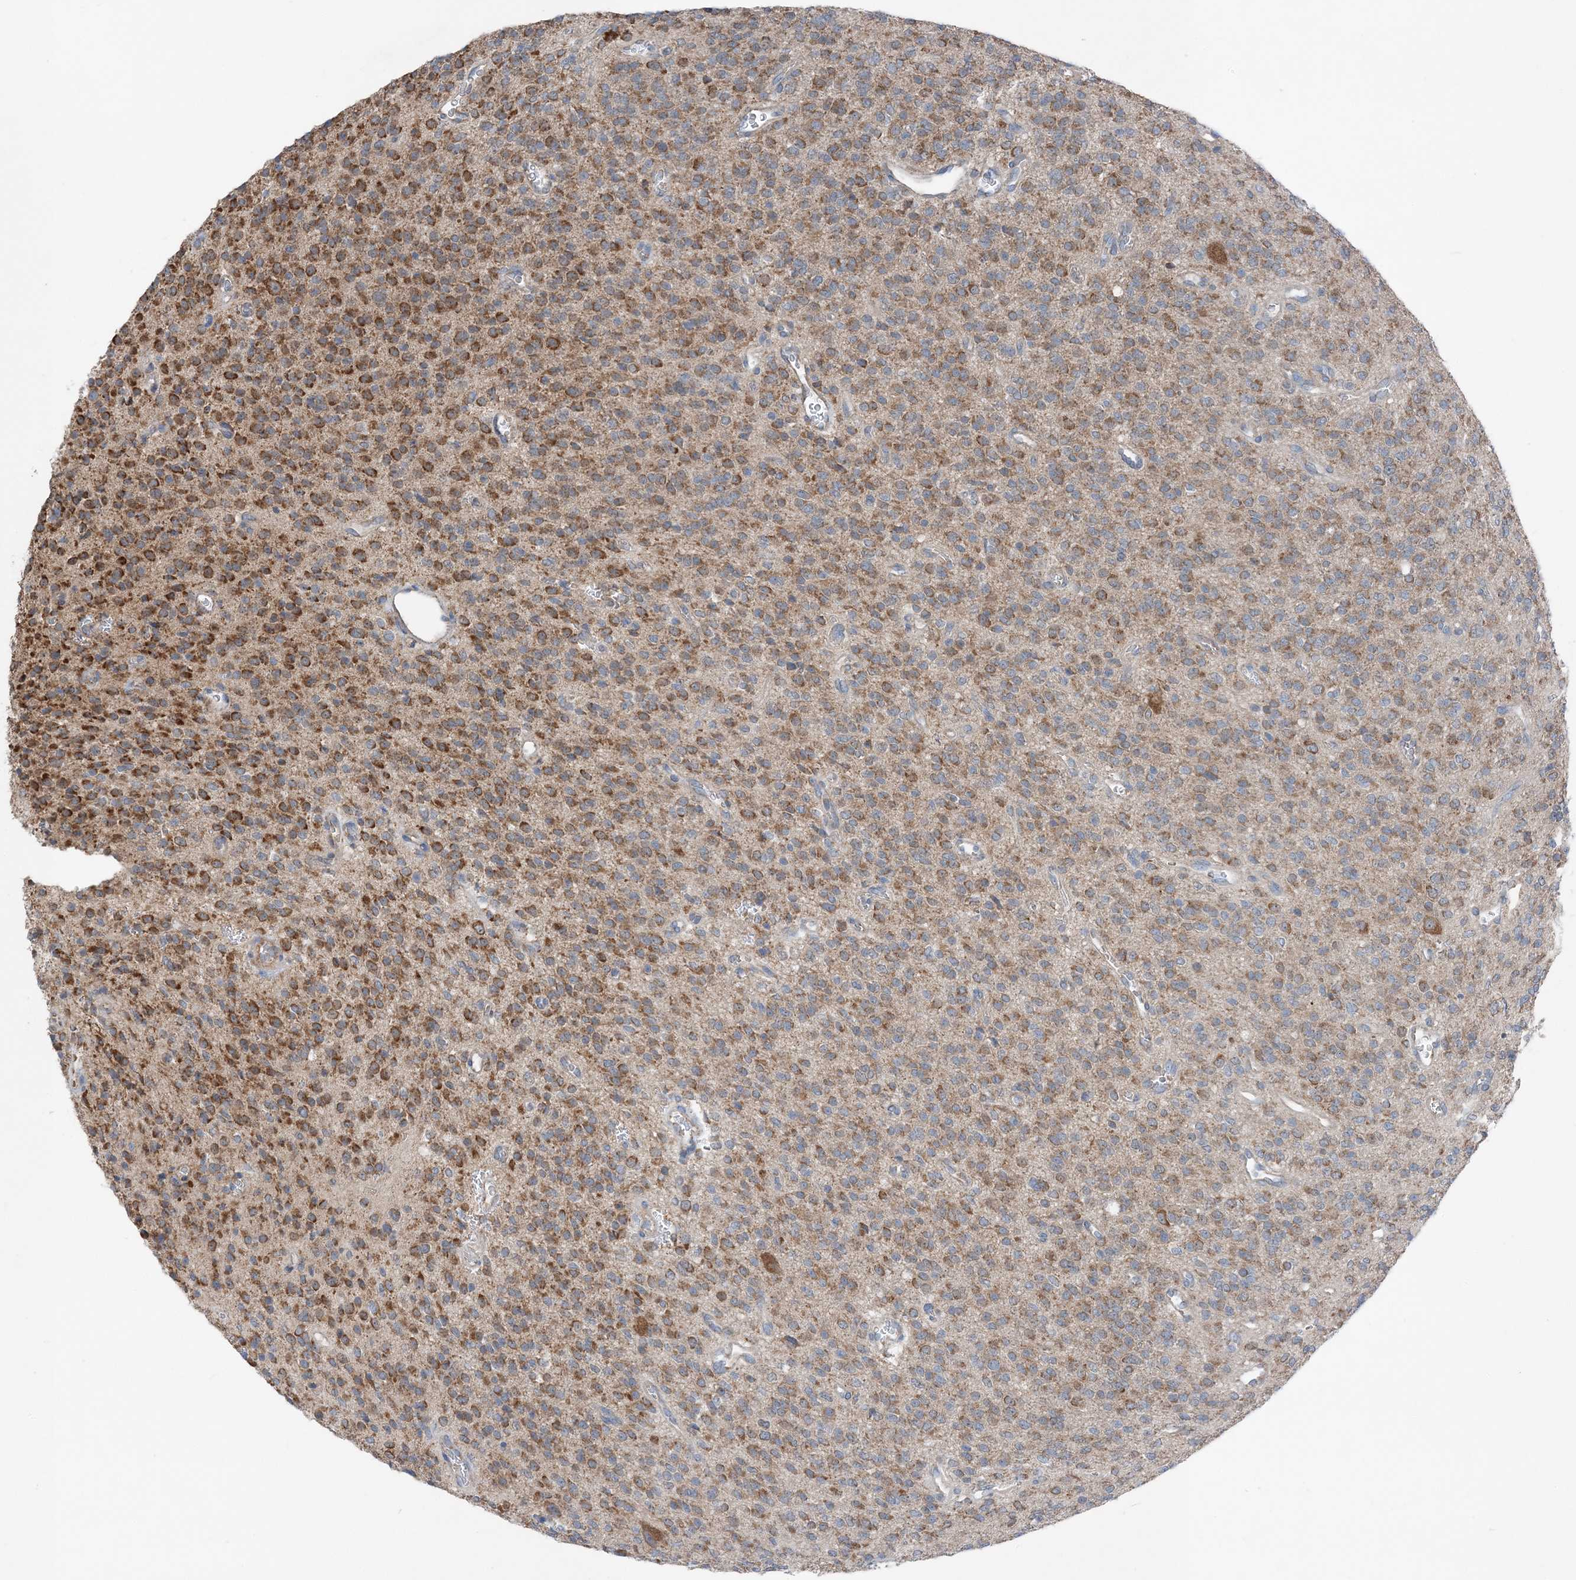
{"staining": {"intensity": "moderate", "quantity": ">75%", "location": "cytoplasmic/membranous"}, "tissue": "glioma", "cell_type": "Tumor cells", "image_type": "cancer", "snomed": [{"axis": "morphology", "description": "Glioma, malignant, High grade"}, {"axis": "topography", "description": "Brain"}], "caption": "Immunohistochemistry (DAB (3,3'-diaminobenzidine)) staining of human malignant high-grade glioma reveals moderate cytoplasmic/membranous protein positivity in approximately >75% of tumor cells.", "gene": "DHX30", "patient": {"sex": "male", "age": 34}}